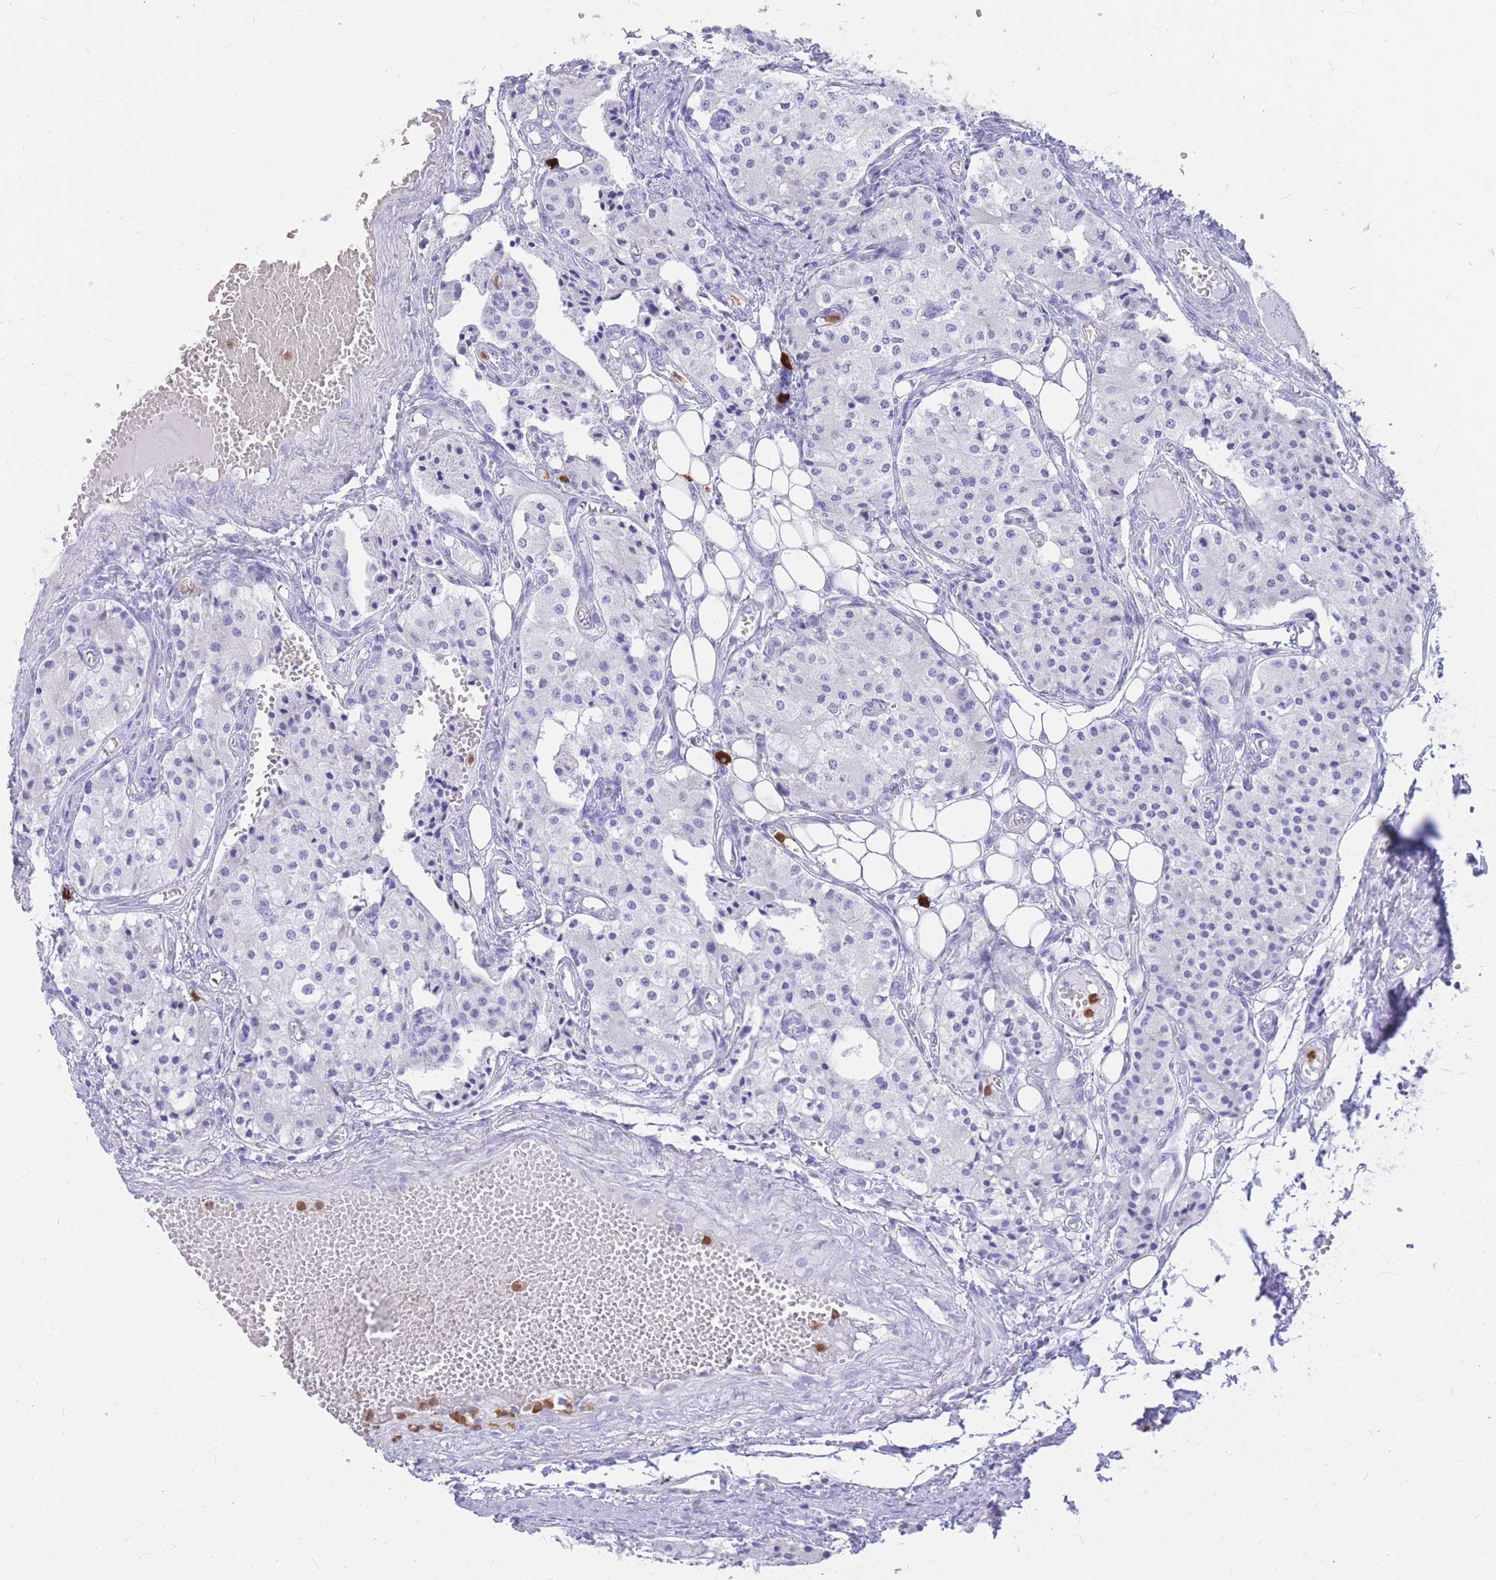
{"staining": {"intensity": "negative", "quantity": "none", "location": "none"}, "tissue": "carcinoid", "cell_type": "Tumor cells", "image_type": "cancer", "snomed": [{"axis": "morphology", "description": "Carcinoid, malignant, NOS"}, {"axis": "topography", "description": "Colon"}], "caption": "Histopathology image shows no significant protein expression in tumor cells of carcinoid.", "gene": "HERC1", "patient": {"sex": "female", "age": 52}}